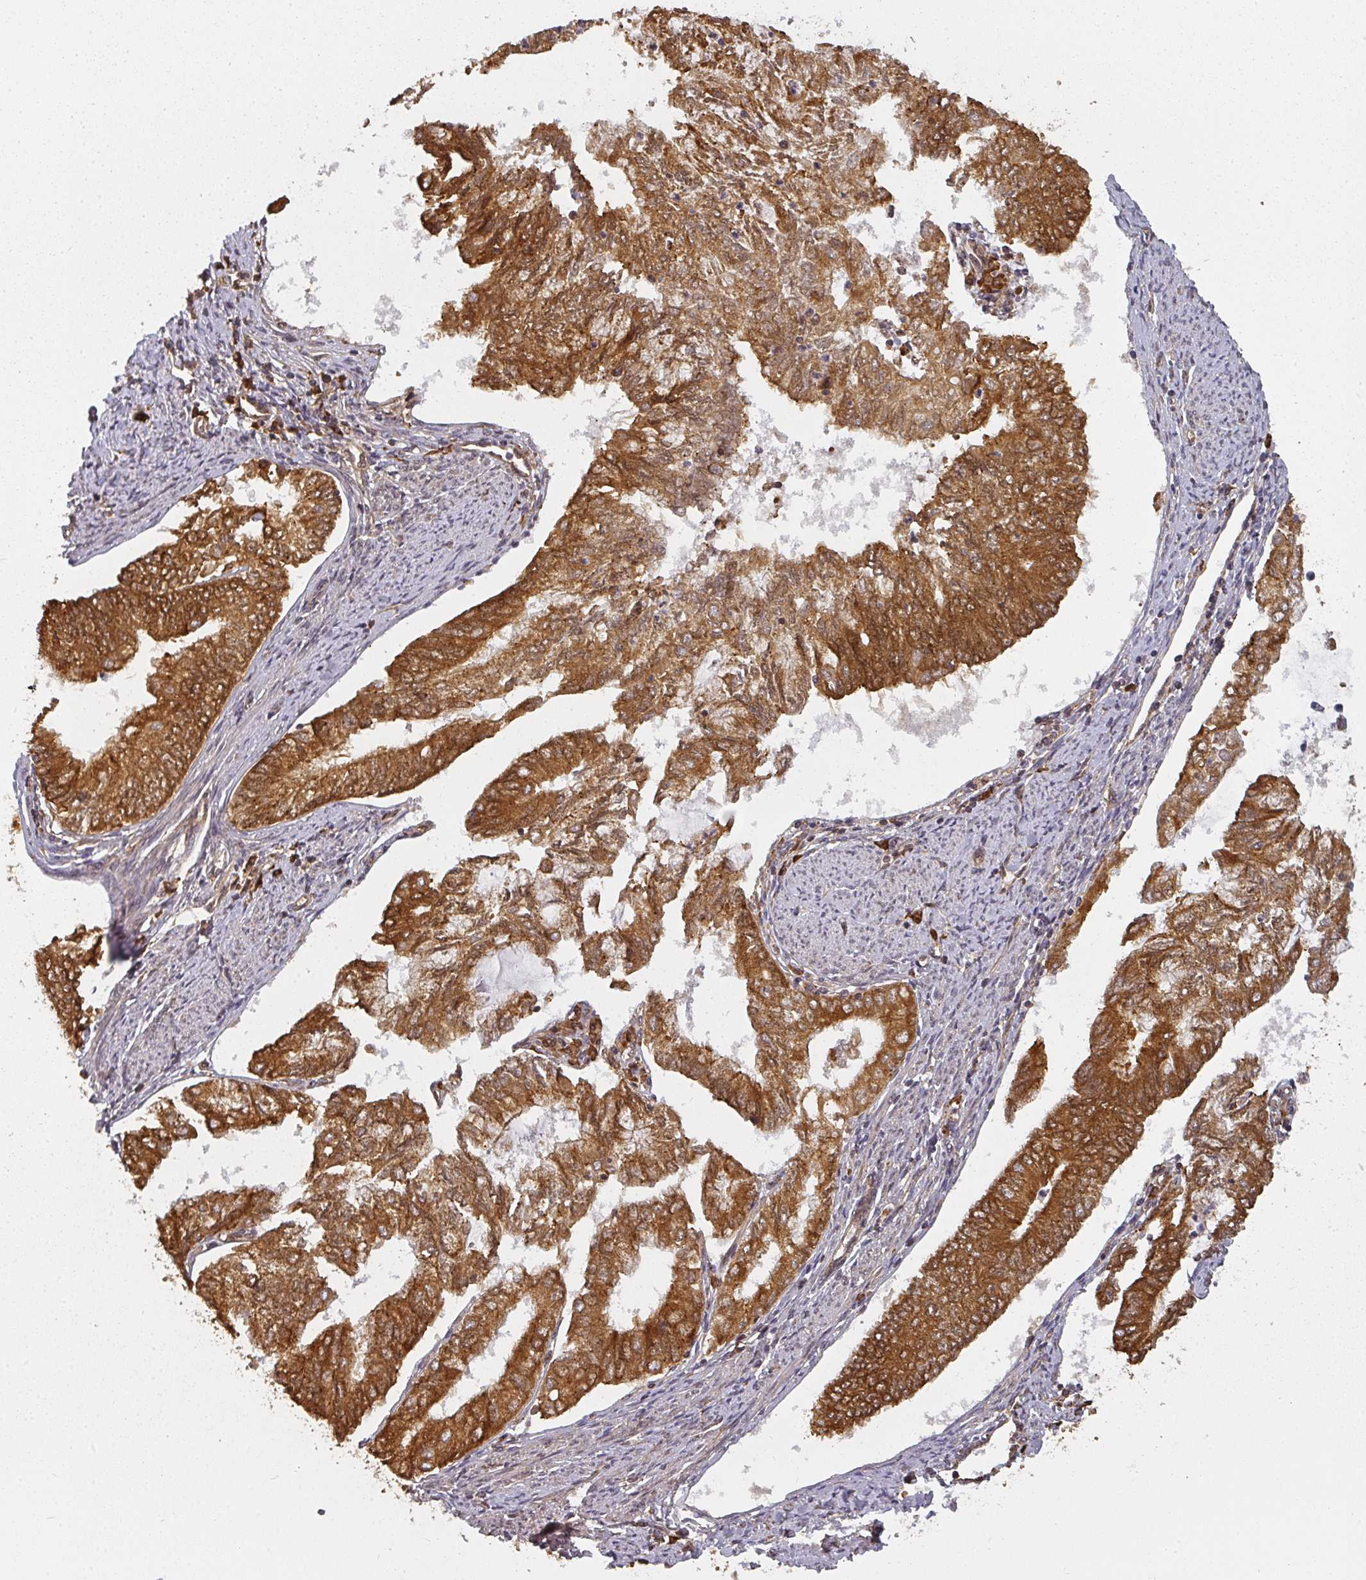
{"staining": {"intensity": "strong", "quantity": ">75%", "location": "cytoplasmic/membranous"}, "tissue": "endometrial cancer", "cell_type": "Tumor cells", "image_type": "cancer", "snomed": [{"axis": "morphology", "description": "Adenocarcinoma, NOS"}, {"axis": "topography", "description": "Endometrium"}], "caption": "DAB immunohistochemical staining of endometrial cancer exhibits strong cytoplasmic/membranous protein expression in approximately >75% of tumor cells.", "gene": "PPP6R3", "patient": {"sex": "female", "age": 68}}